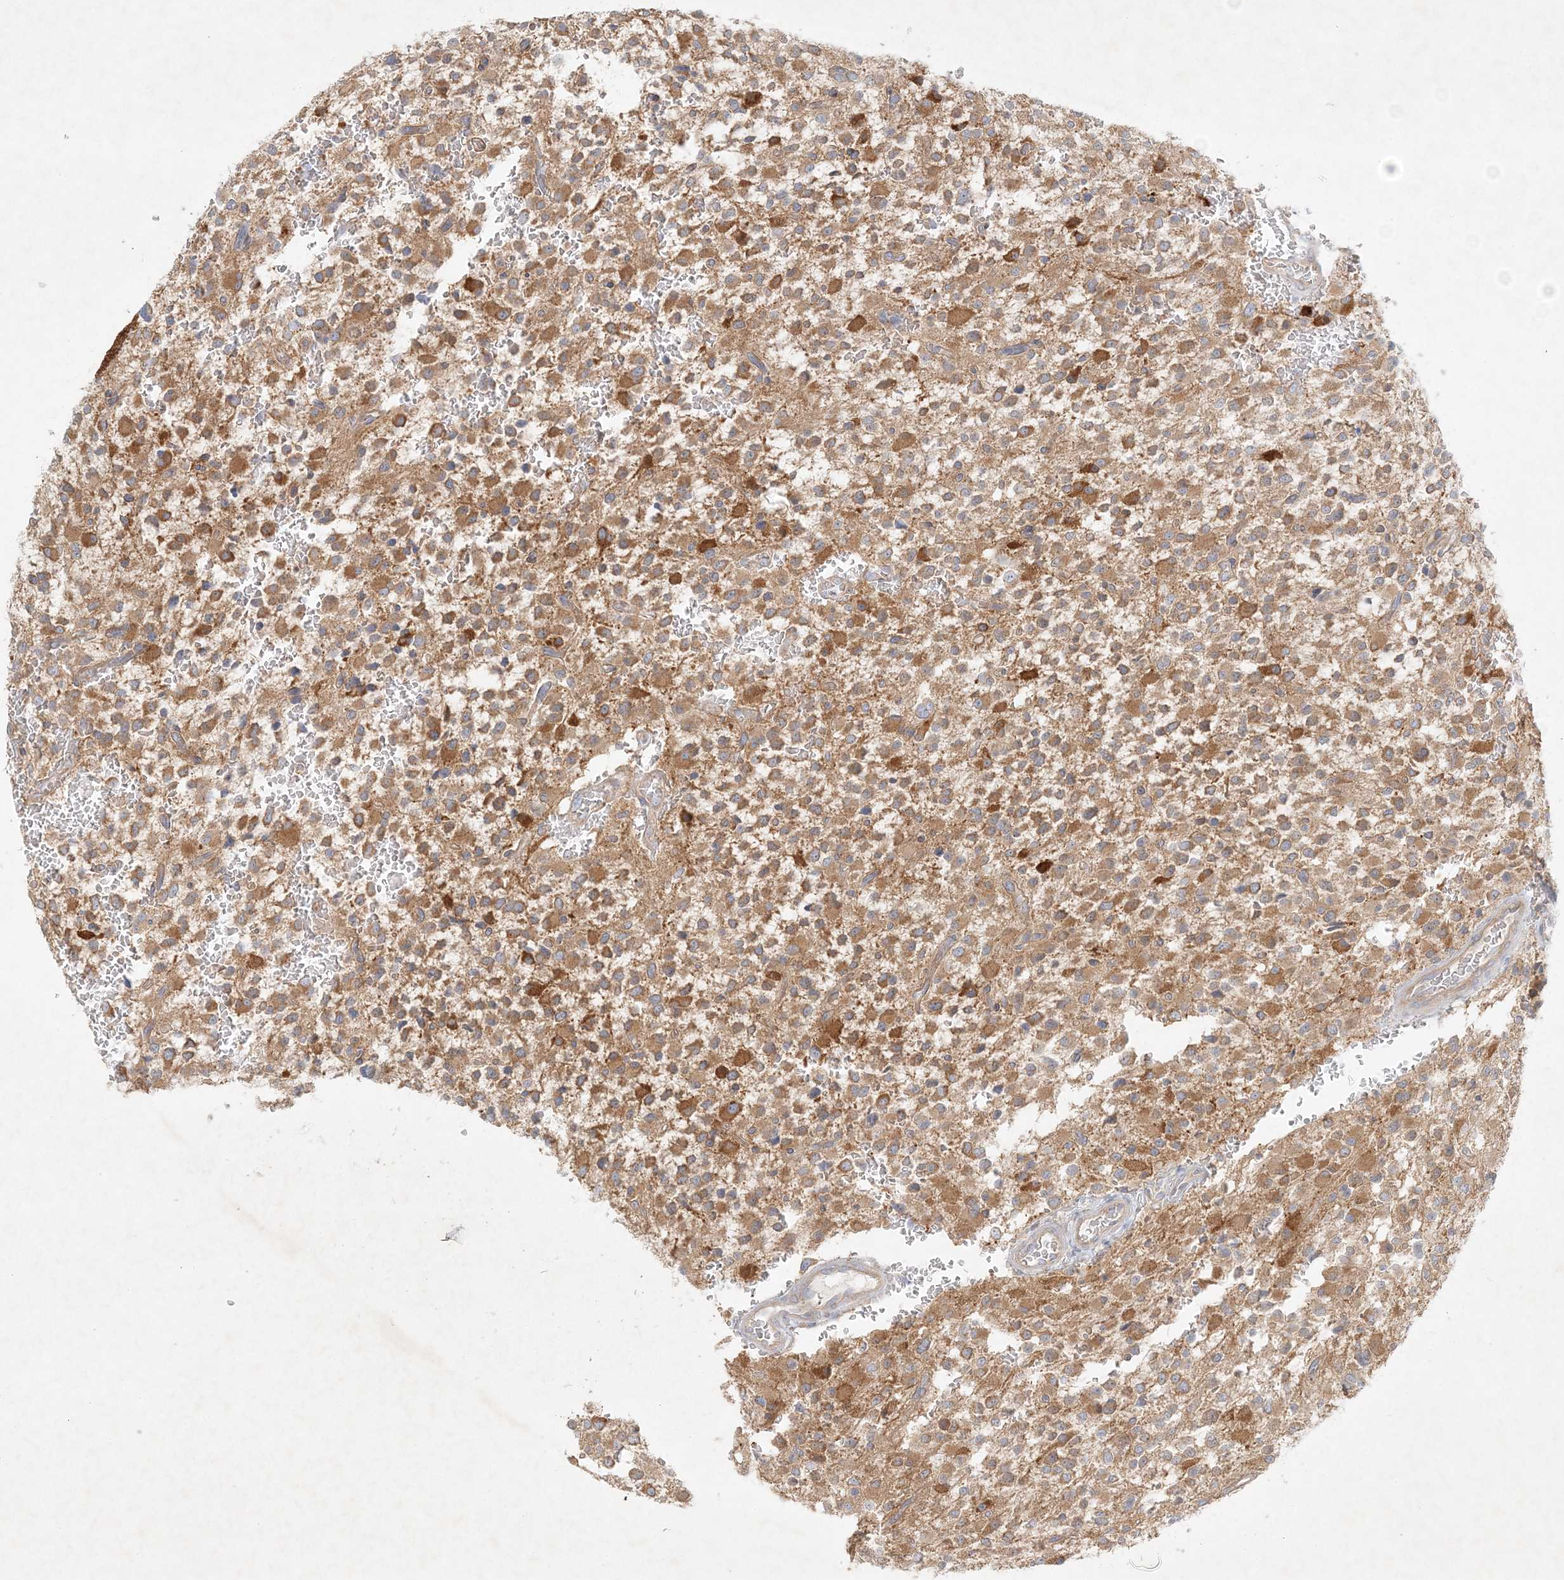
{"staining": {"intensity": "moderate", "quantity": ">75%", "location": "cytoplasmic/membranous"}, "tissue": "glioma", "cell_type": "Tumor cells", "image_type": "cancer", "snomed": [{"axis": "morphology", "description": "Glioma, malignant, High grade"}, {"axis": "topography", "description": "Brain"}], "caption": "This histopathology image displays immunohistochemistry staining of human glioma, with medium moderate cytoplasmic/membranous expression in about >75% of tumor cells.", "gene": "STK11IP", "patient": {"sex": "male", "age": 34}}